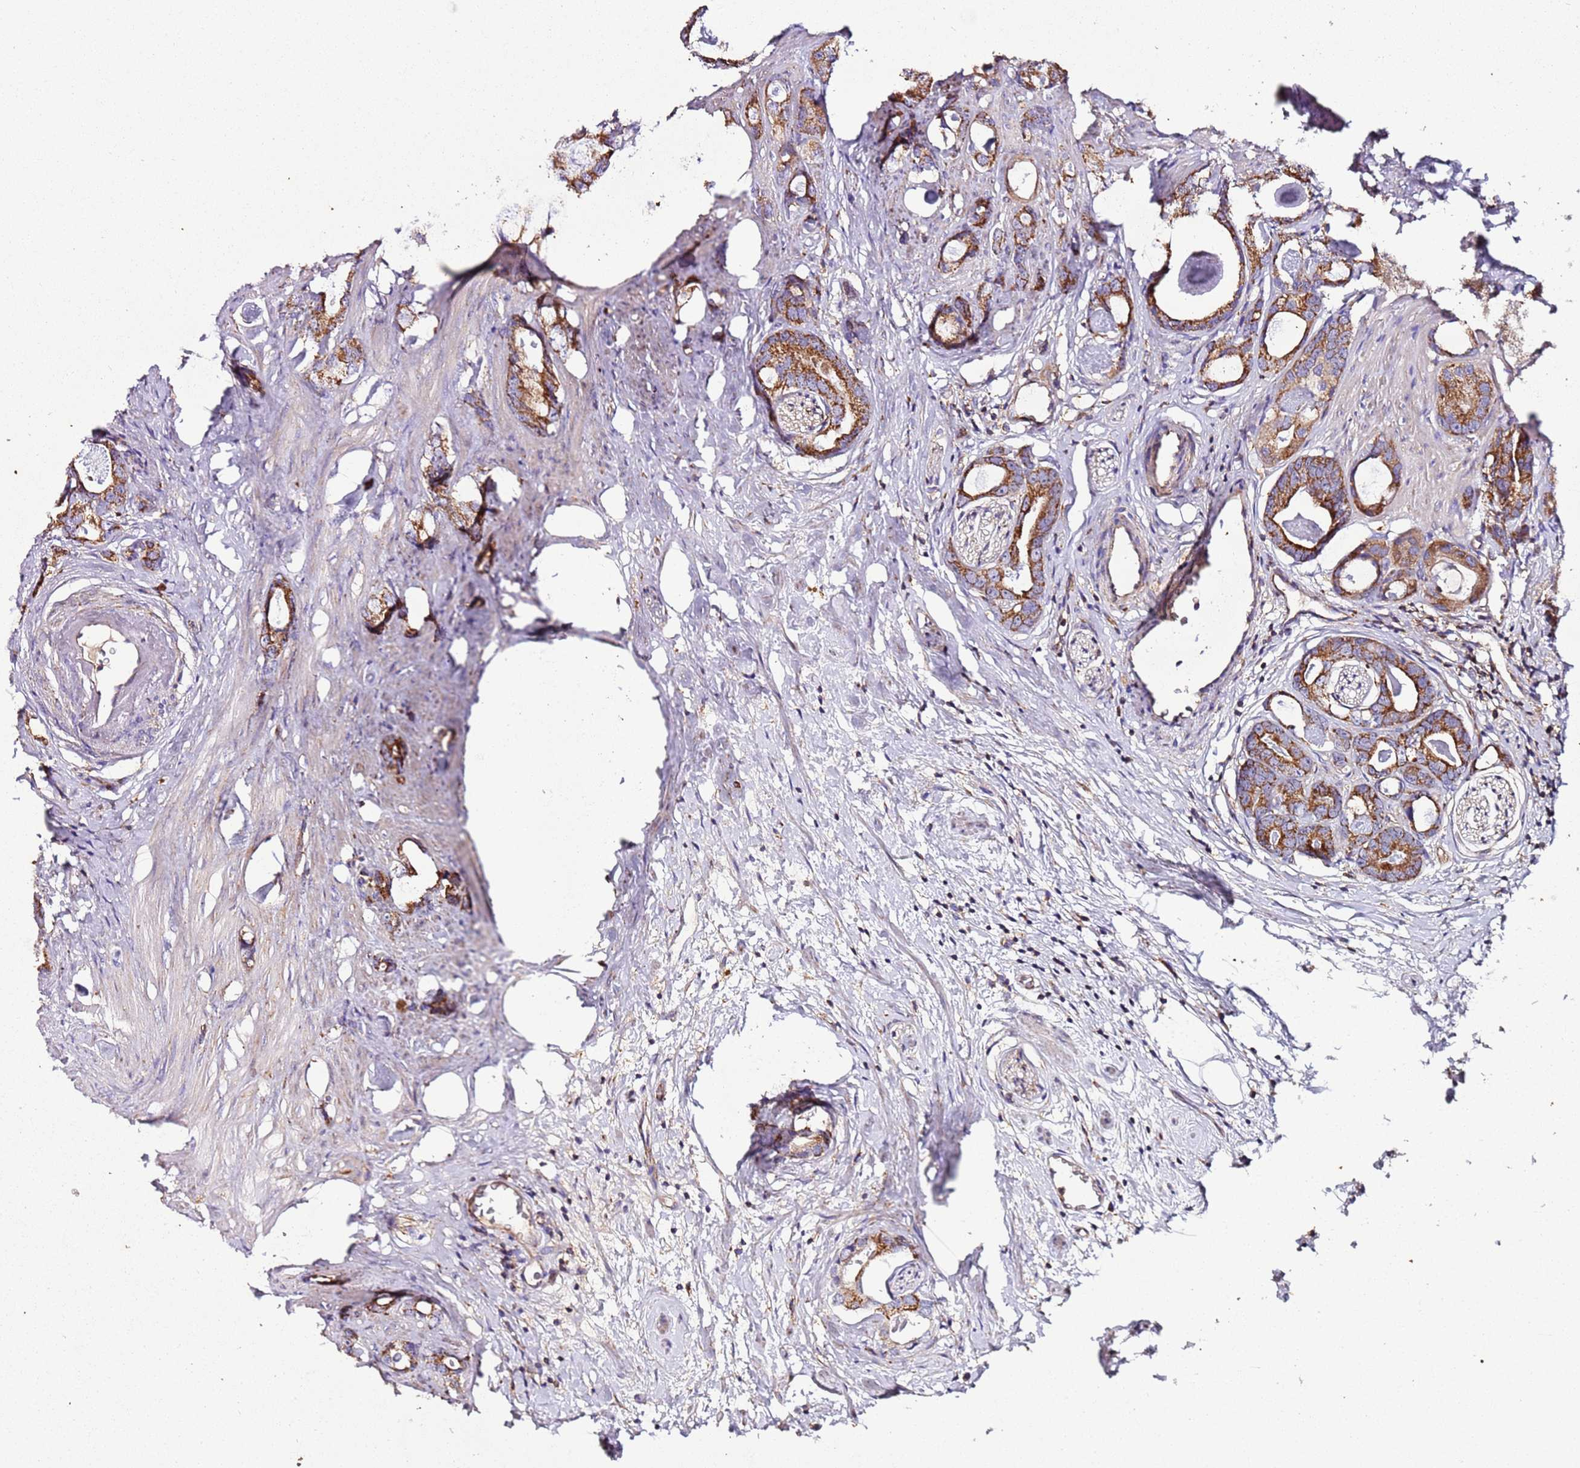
{"staining": {"intensity": "moderate", "quantity": ">75%", "location": "cytoplasmic/membranous"}, "tissue": "prostate cancer", "cell_type": "Tumor cells", "image_type": "cancer", "snomed": [{"axis": "morphology", "description": "Adenocarcinoma, Low grade"}, {"axis": "topography", "description": "Prostate"}], "caption": "Protein expression analysis of human prostate cancer (adenocarcinoma (low-grade)) reveals moderate cytoplasmic/membranous staining in approximately >75% of tumor cells.", "gene": "RMND5A", "patient": {"sex": "male", "age": 63}}